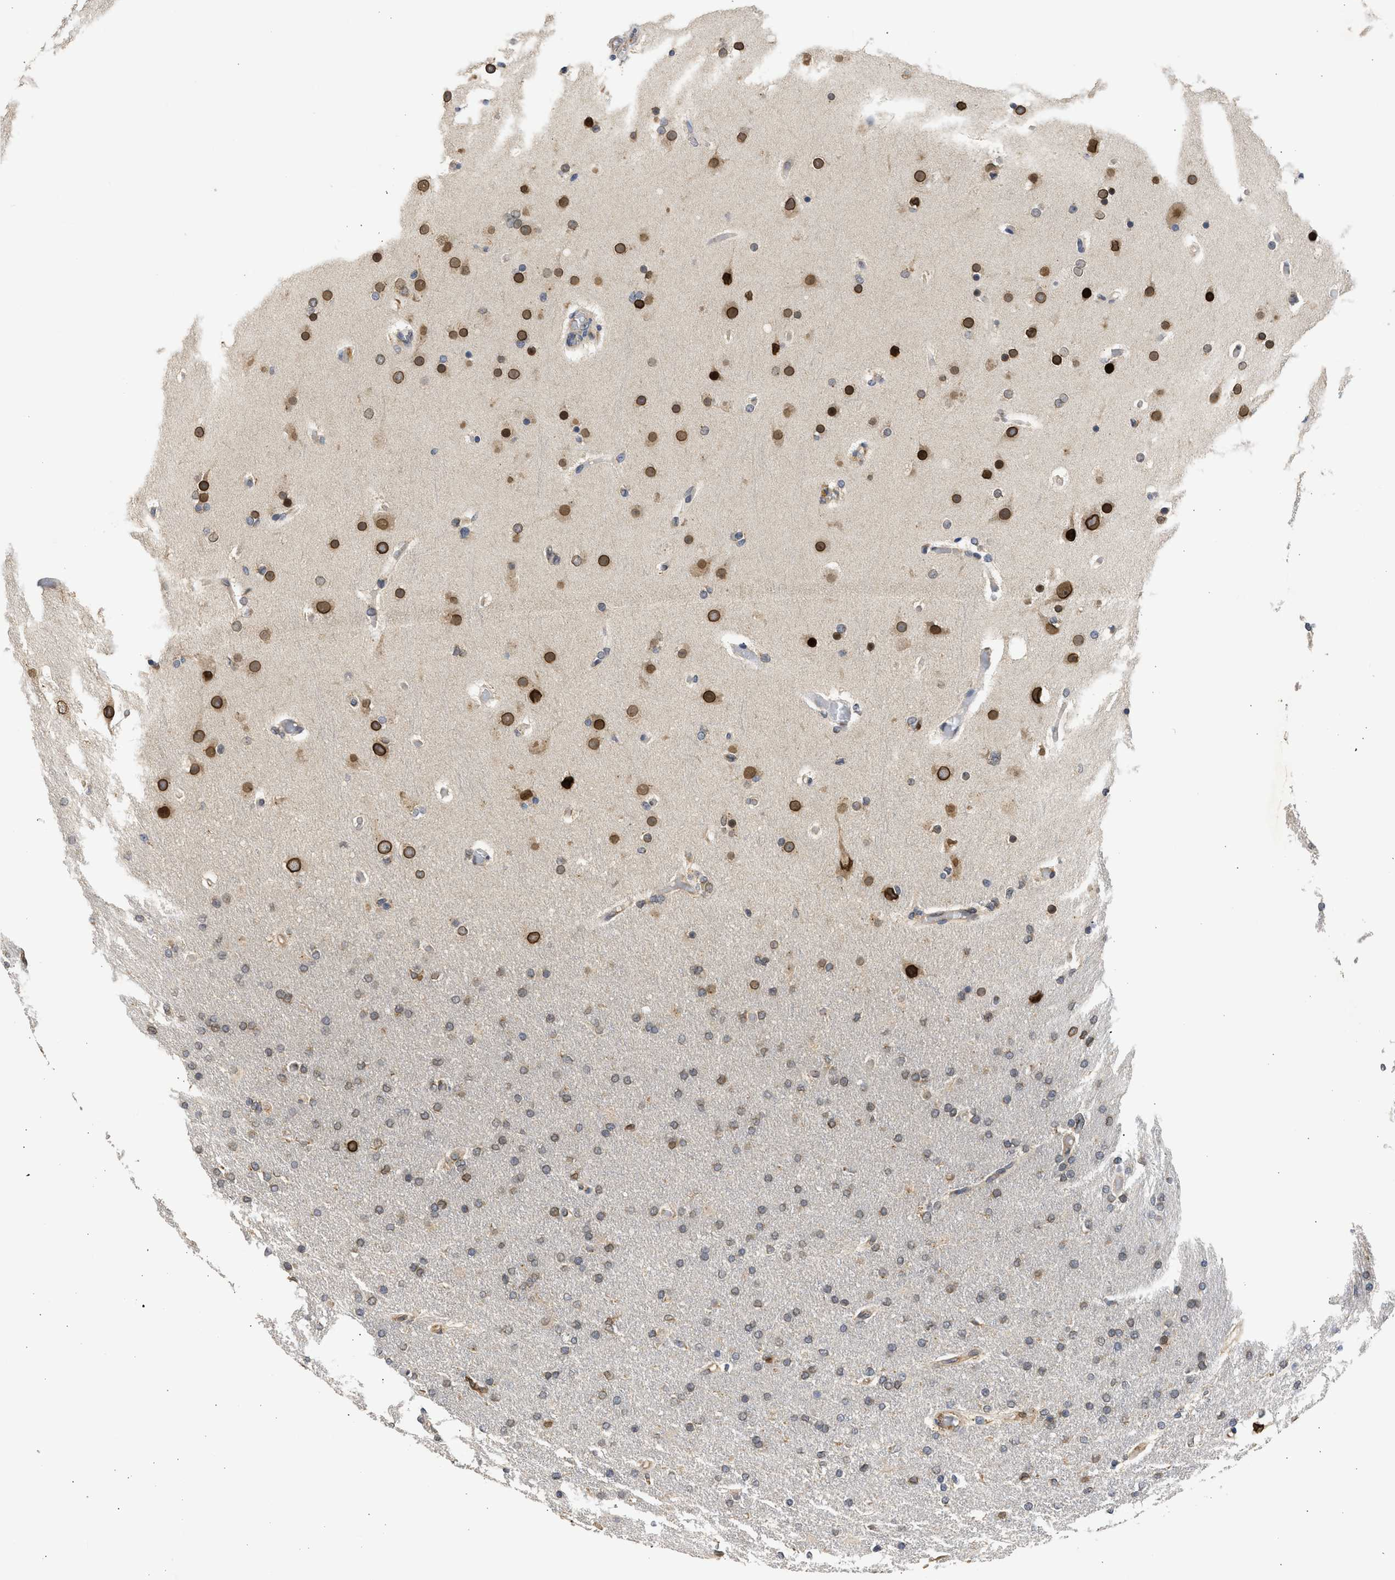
{"staining": {"intensity": "strong", "quantity": "25%-75%", "location": "nuclear"}, "tissue": "glioma", "cell_type": "Tumor cells", "image_type": "cancer", "snomed": [{"axis": "morphology", "description": "Glioma, malignant, High grade"}, {"axis": "topography", "description": "Cerebral cortex"}], "caption": "The immunohistochemical stain labels strong nuclear positivity in tumor cells of glioma tissue.", "gene": "DNAJC1", "patient": {"sex": "female", "age": 36}}